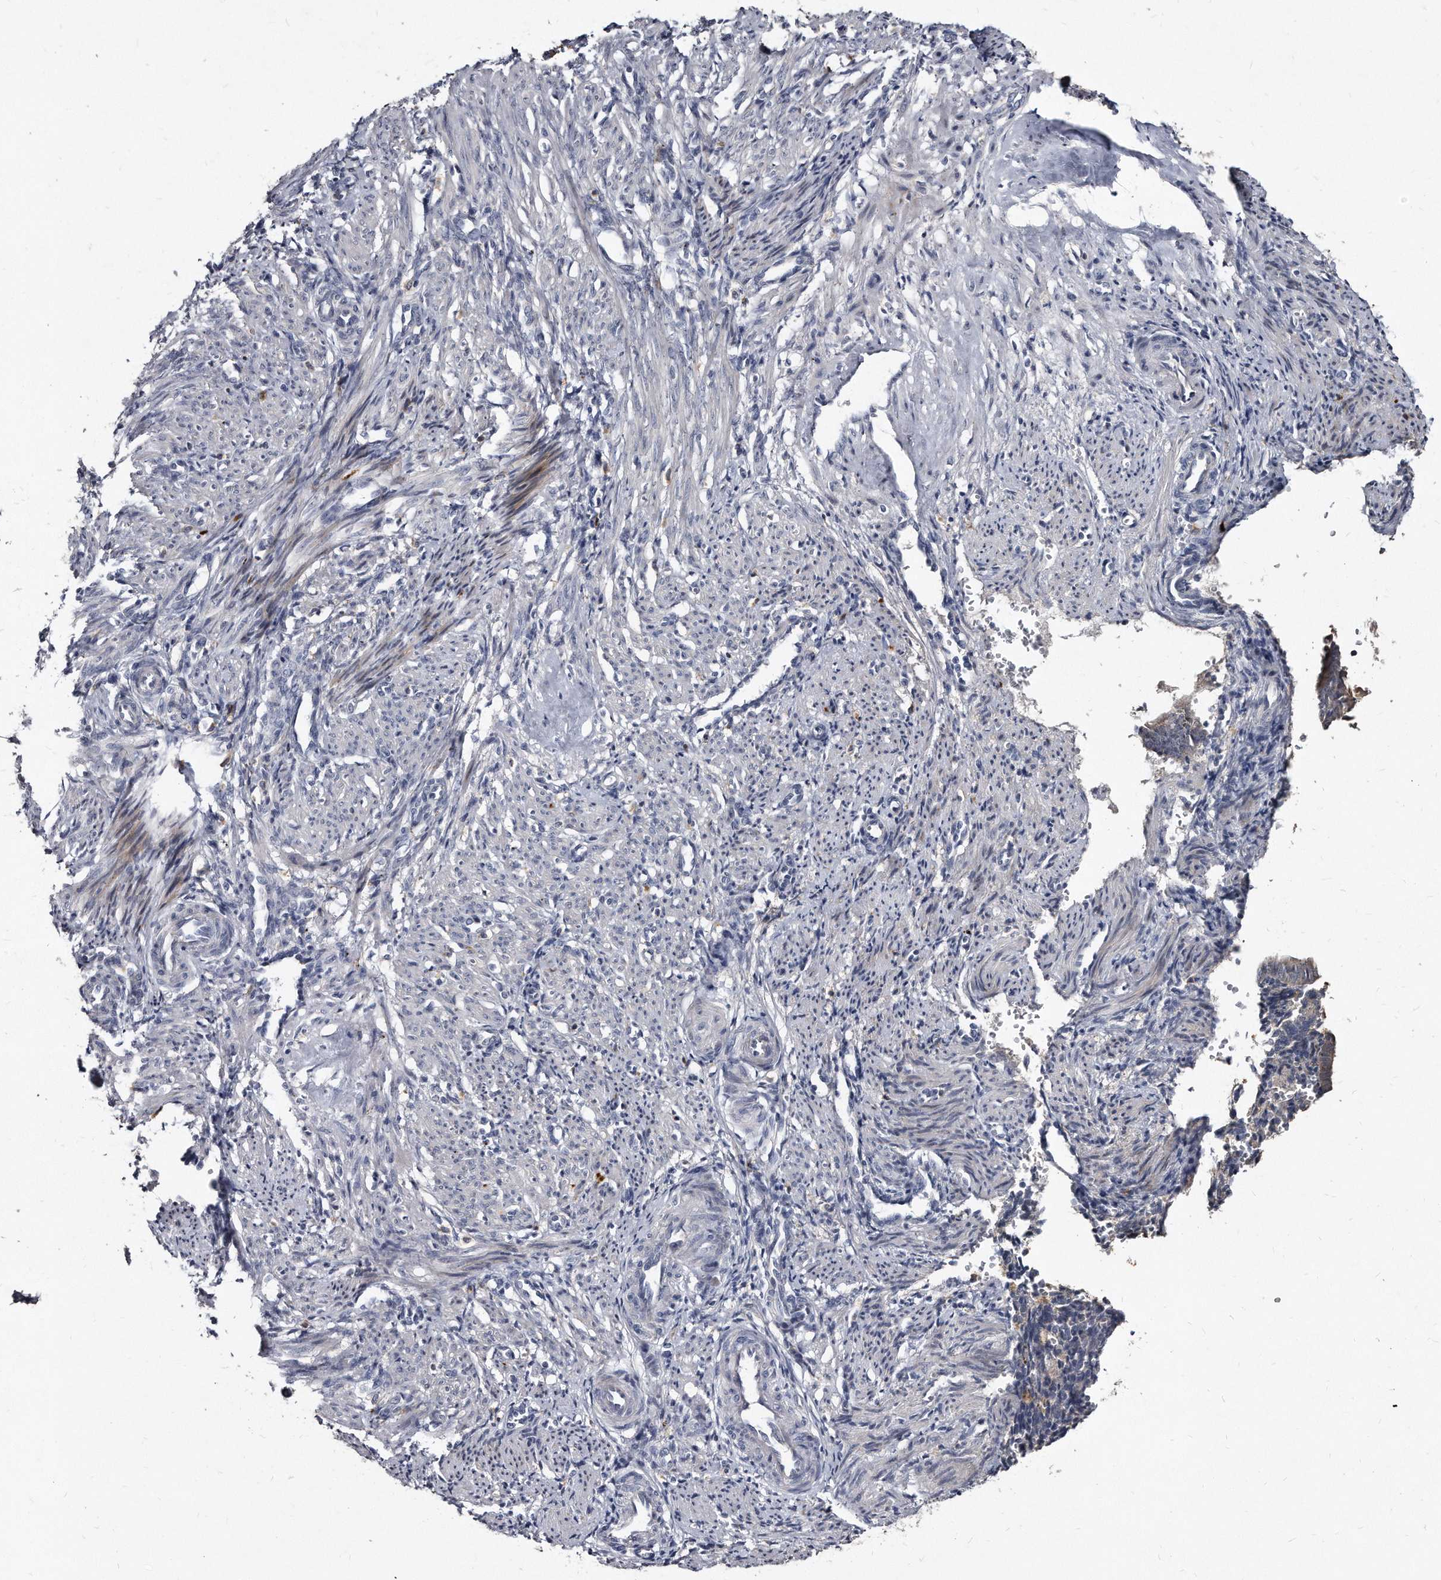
{"staining": {"intensity": "negative", "quantity": "none", "location": "none"}, "tissue": "smooth muscle", "cell_type": "Smooth muscle cells", "image_type": "normal", "snomed": [{"axis": "morphology", "description": "Normal tissue, NOS"}, {"axis": "topography", "description": "Endometrium"}], "caption": "High magnification brightfield microscopy of benign smooth muscle stained with DAB (brown) and counterstained with hematoxylin (blue): smooth muscle cells show no significant staining. The staining was performed using DAB (3,3'-diaminobenzidine) to visualize the protein expression in brown, while the nuclei were stained in blue with hematoxylin (Magnification: 20x).", "gene": "KLHDC3", "patient": {"sex": "female", "age": 33}}